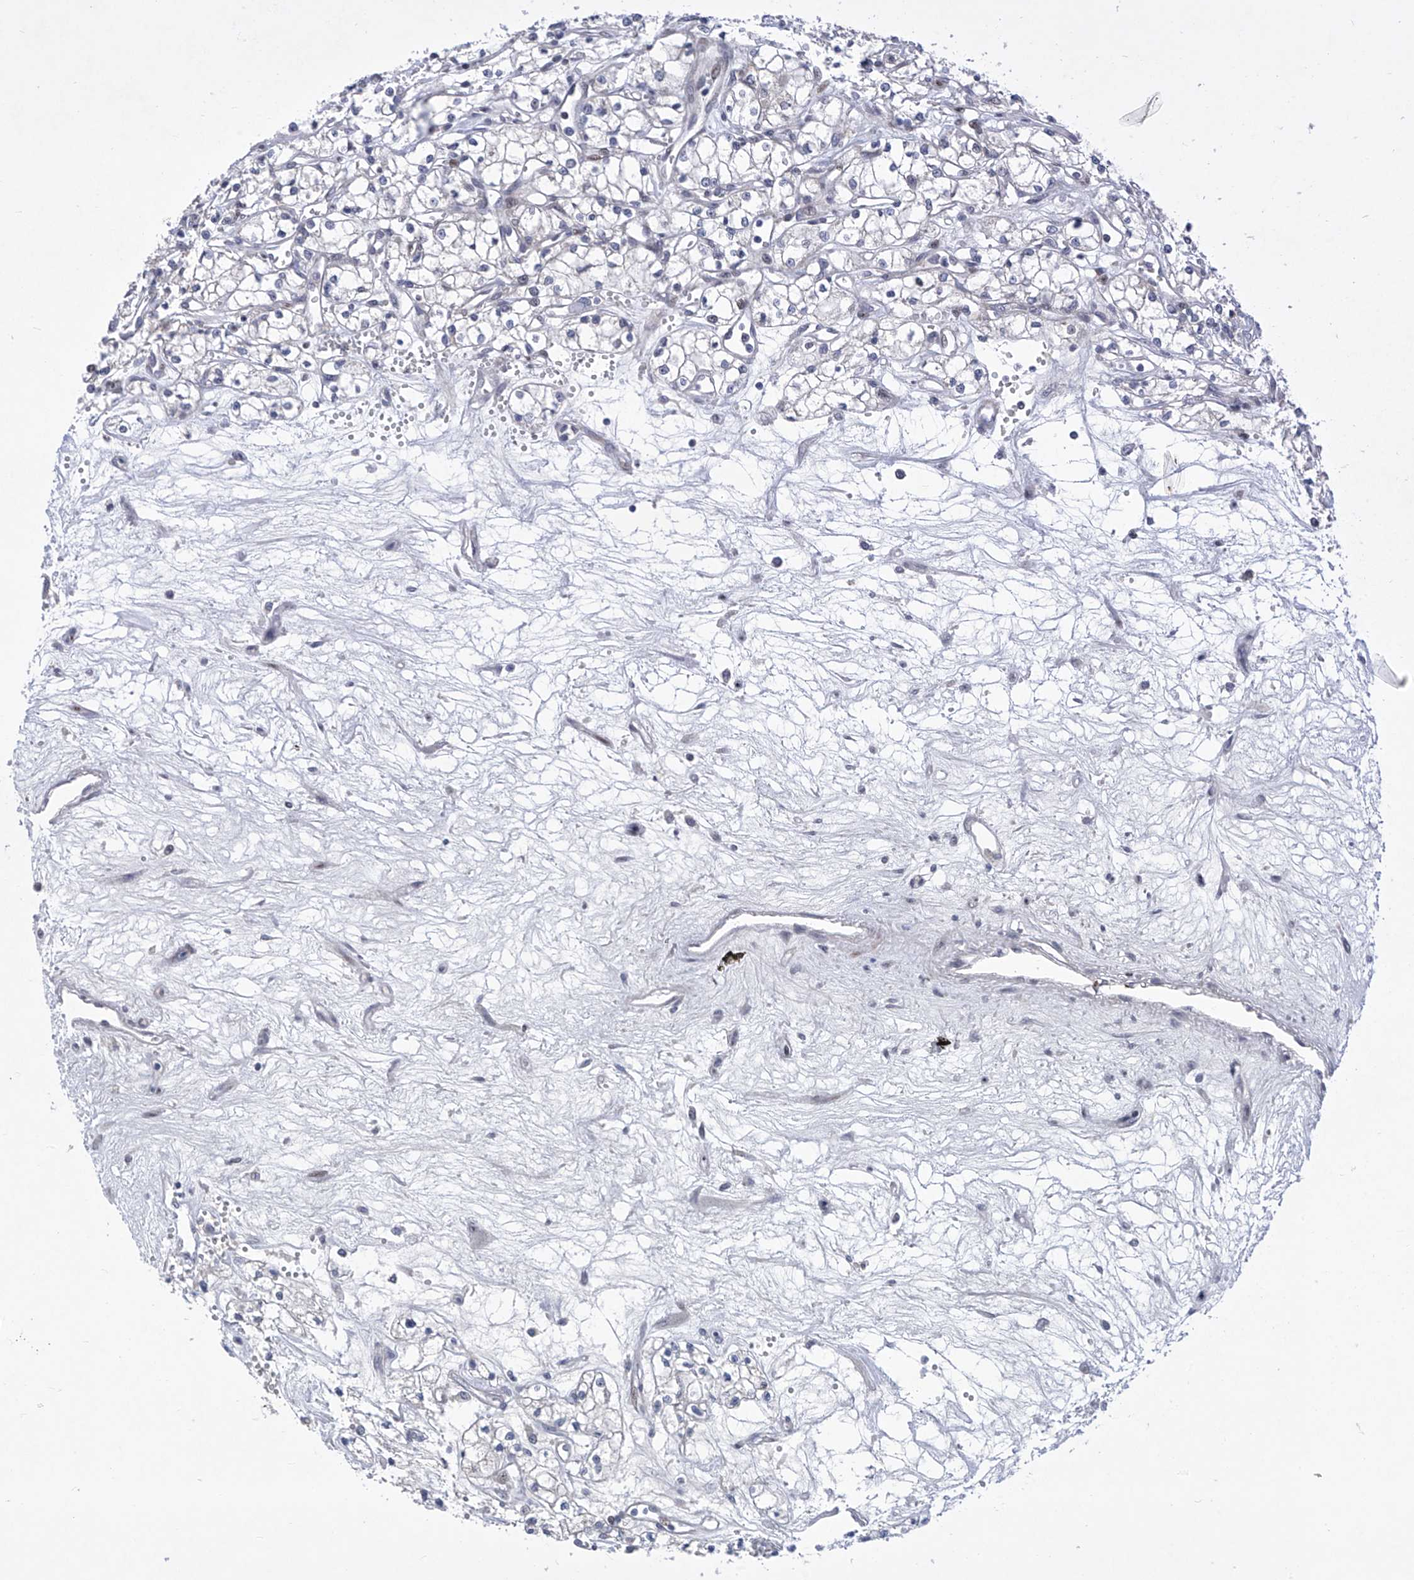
{"staining": {"intensity": "negative", "quantity": "none", "location": "none"}, "tissue": "renal cancer", "cell_type": "Tumor cells", "image_type": "cancer", "snomed": [{"axis": "morphology", "description": "Adenocarcinoma, NOS"}, {"axis": "topography", "description": "Kidney"}], "caption": "A histopathology image of renal adenocarcinoma stained for a protein reveals no brown staining in tumor cells. The staining is performed using DAB brown chromogen with nuclei counter-stained in using hematoxylin.", "gene": "NUFIP1", "patient": {"sex": "male", "age": 59}}